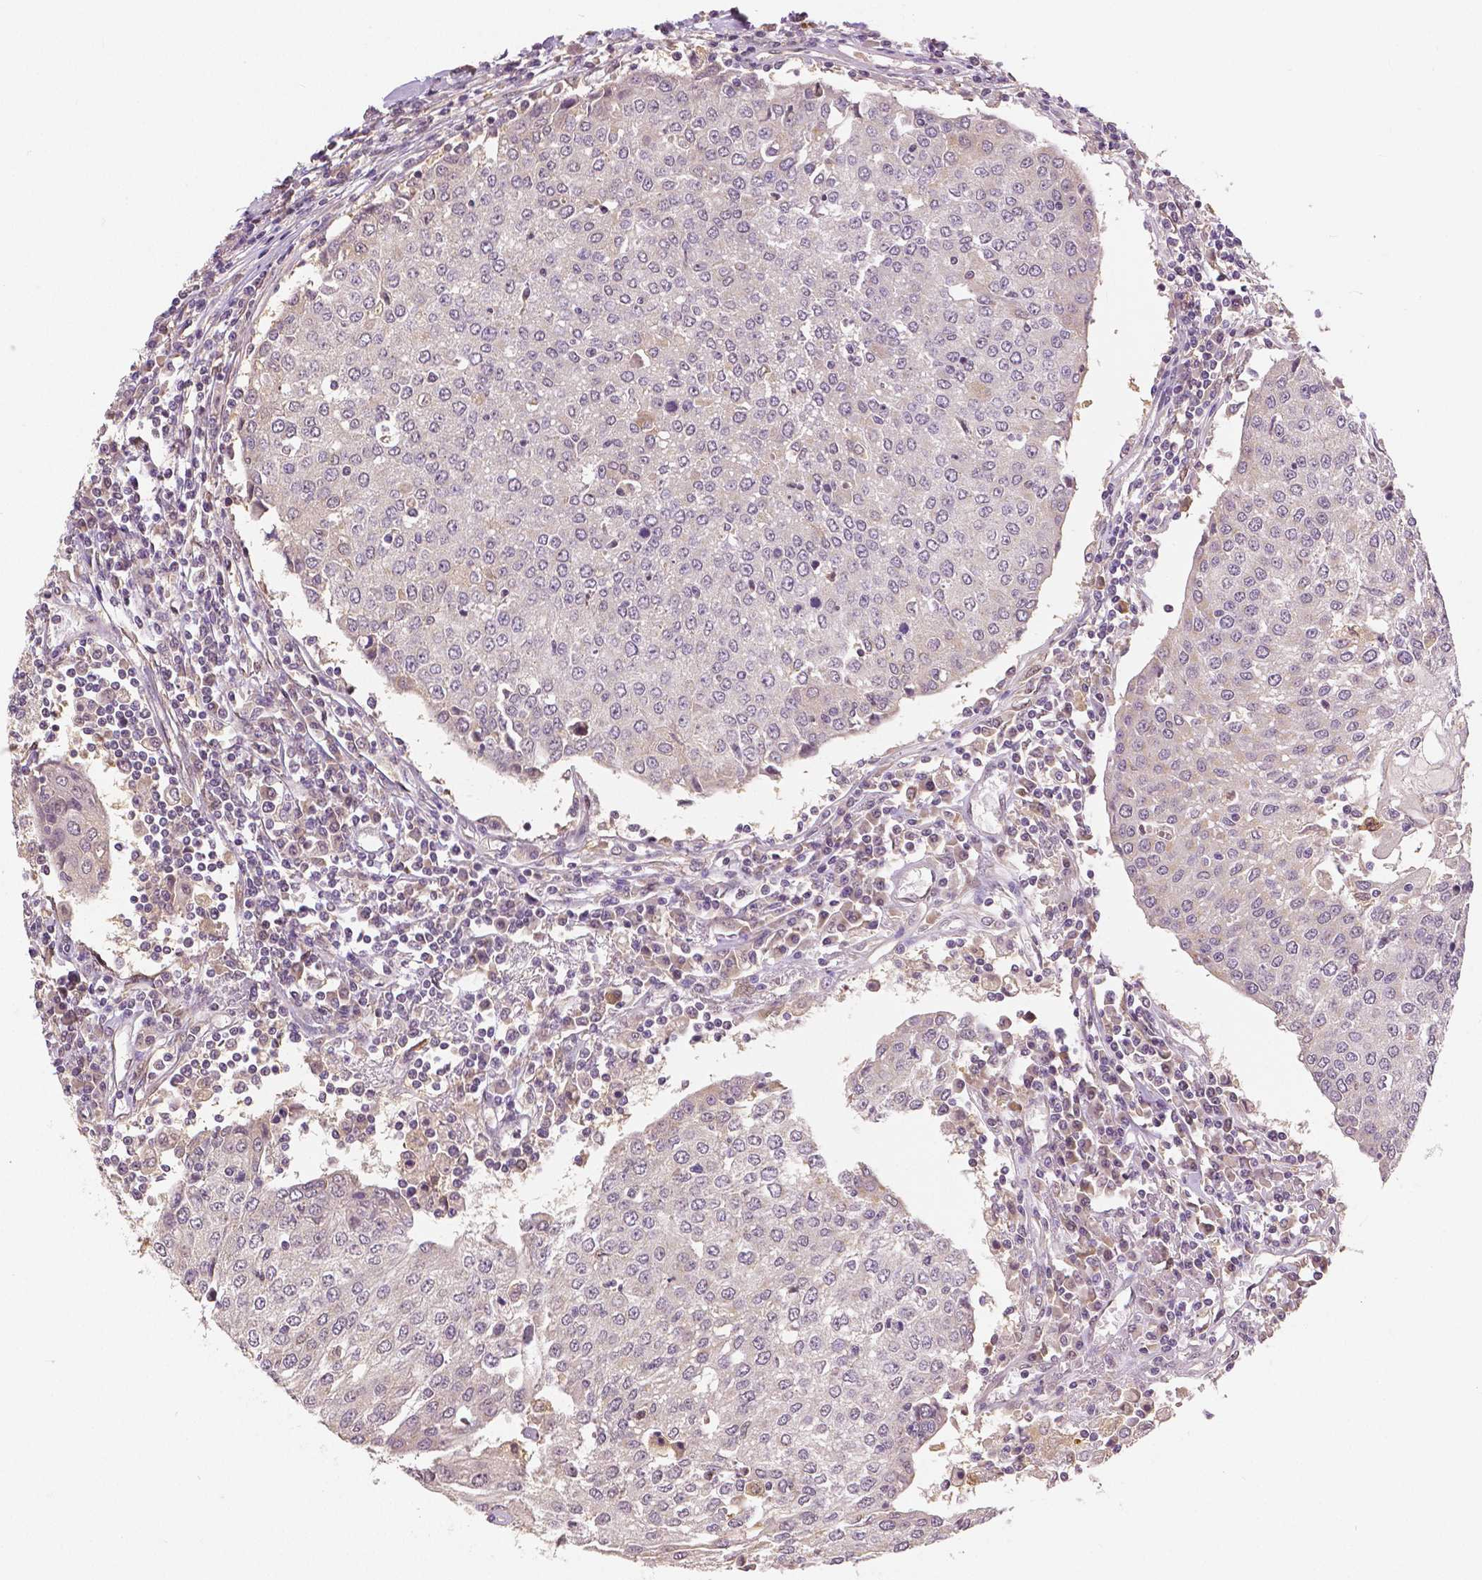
{"staining": {"intensity": "negative", "quantity": "none", "location": "none"}, "tissue": "urothelial cancer", "cell_type": "Tumor cells", "image_type": "cancer", "snomed": [{"axis": "morphology", "description": "Urothelial carcinoma, High grade"}, {"axis": "topography", "description": "Urinary bladder"}], "caption": "An image of urothelial carcinoma (high-grade) stained for a protein demonstrates no brown staining in tumor cells.", "gene": "MAP1LC3B", "patient": {"sex": "female", "age": 85}}